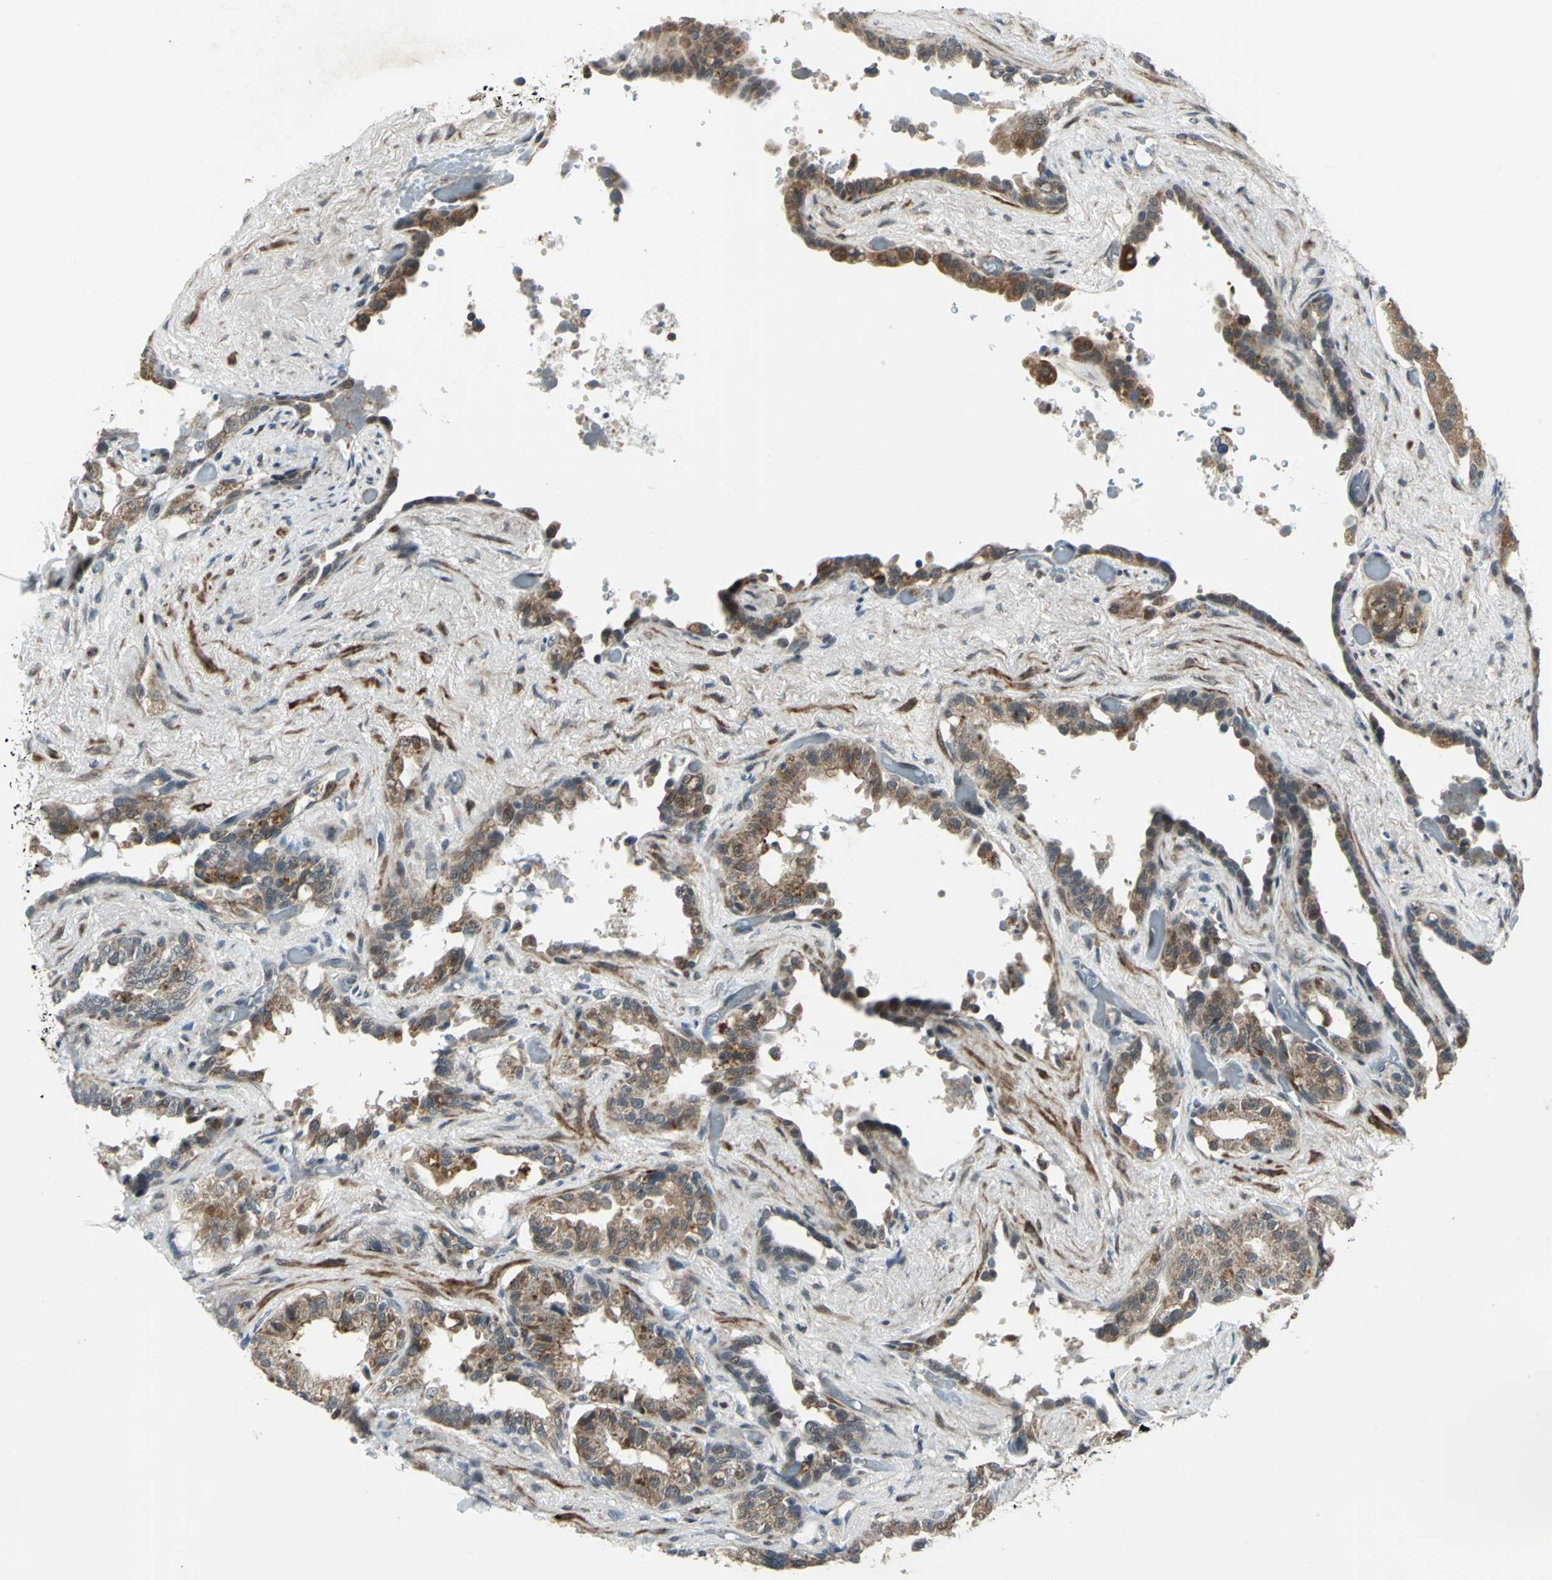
{"staining": {"intensity": "moderate", "quantity": ">75%", "location": "cytoplasmic/membranous"}, "tissue": "seminal vesicle", "cell_type": "Glandular cells", "image_type": "normal", "snomed": [{"axis": "morphology", "description": "Normal tissue, NOS"}, {"axis": "topography", "description": "Seminal veicle"}], "caption": "Seminal vesicle stained for a protein (brown) exhibits moderate cytoplasmic/membranous positive staining in about >75% of glandular cells.", "gene": "PLAGL2", "patient": {"sex": "male", "age": 61}}